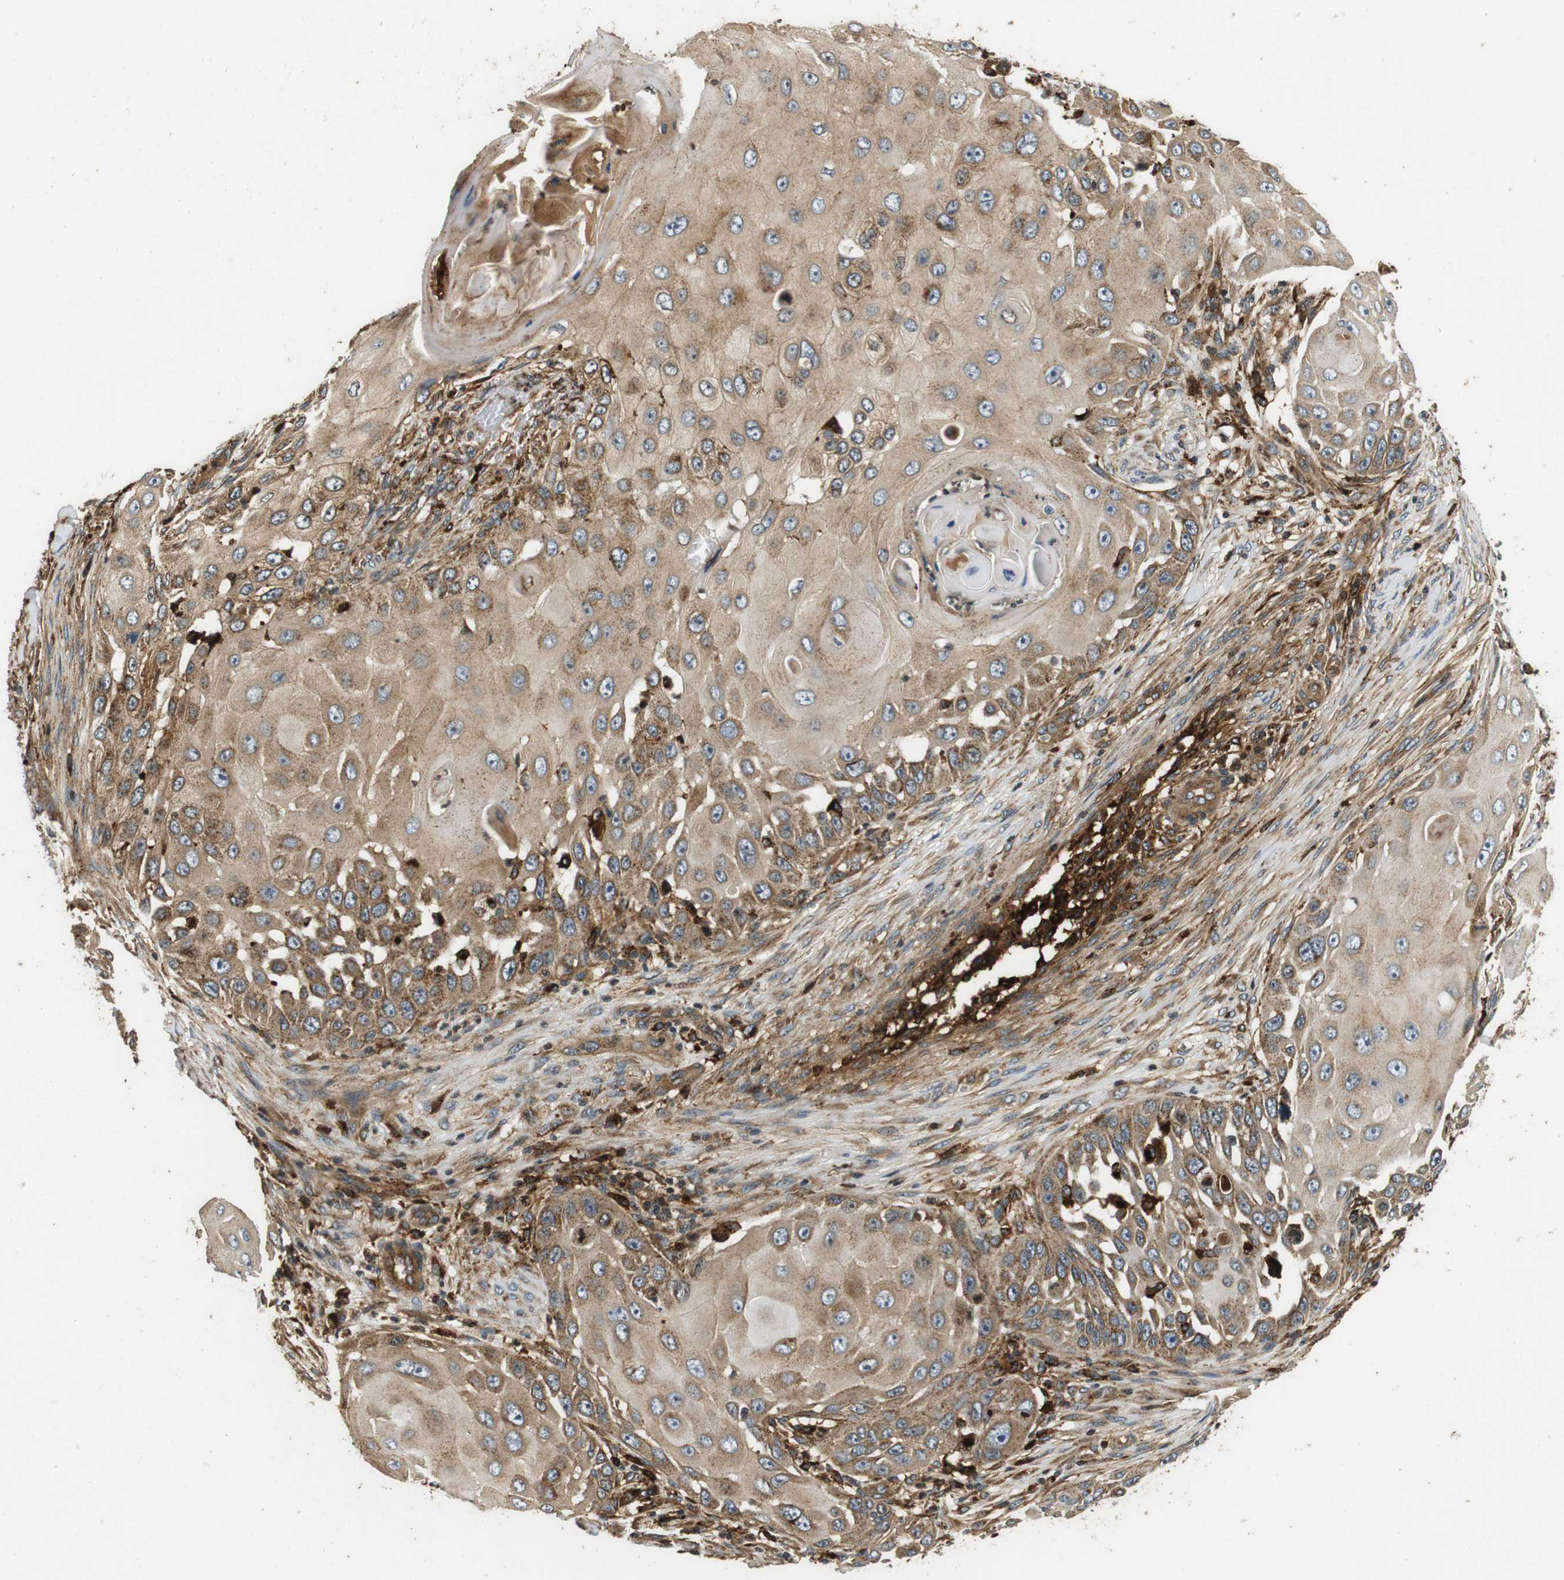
{"staining": {"intensity": "moderate", "quantity": ">75%", "location": "cytoplasmic/membranous"}, "tissue": "skin cancer", "cell_type": "Tumor cells", "image_type": "cancer", "snomed": [{"axis": "morphology", "description": "Squamous cell carcinoma, NOS"}, {"axis": "topography", "description": "Skin"}], "caption": "Tumor cells display medium levels of moderate cytoplasmic/membranous staining in about >75% of cells in human skin cancer. (DAB IHC, brown staining for protein, blue staining for nuclei).", "gene": "TXNRD1", "patient": {"sex": "female", "age": 44}}